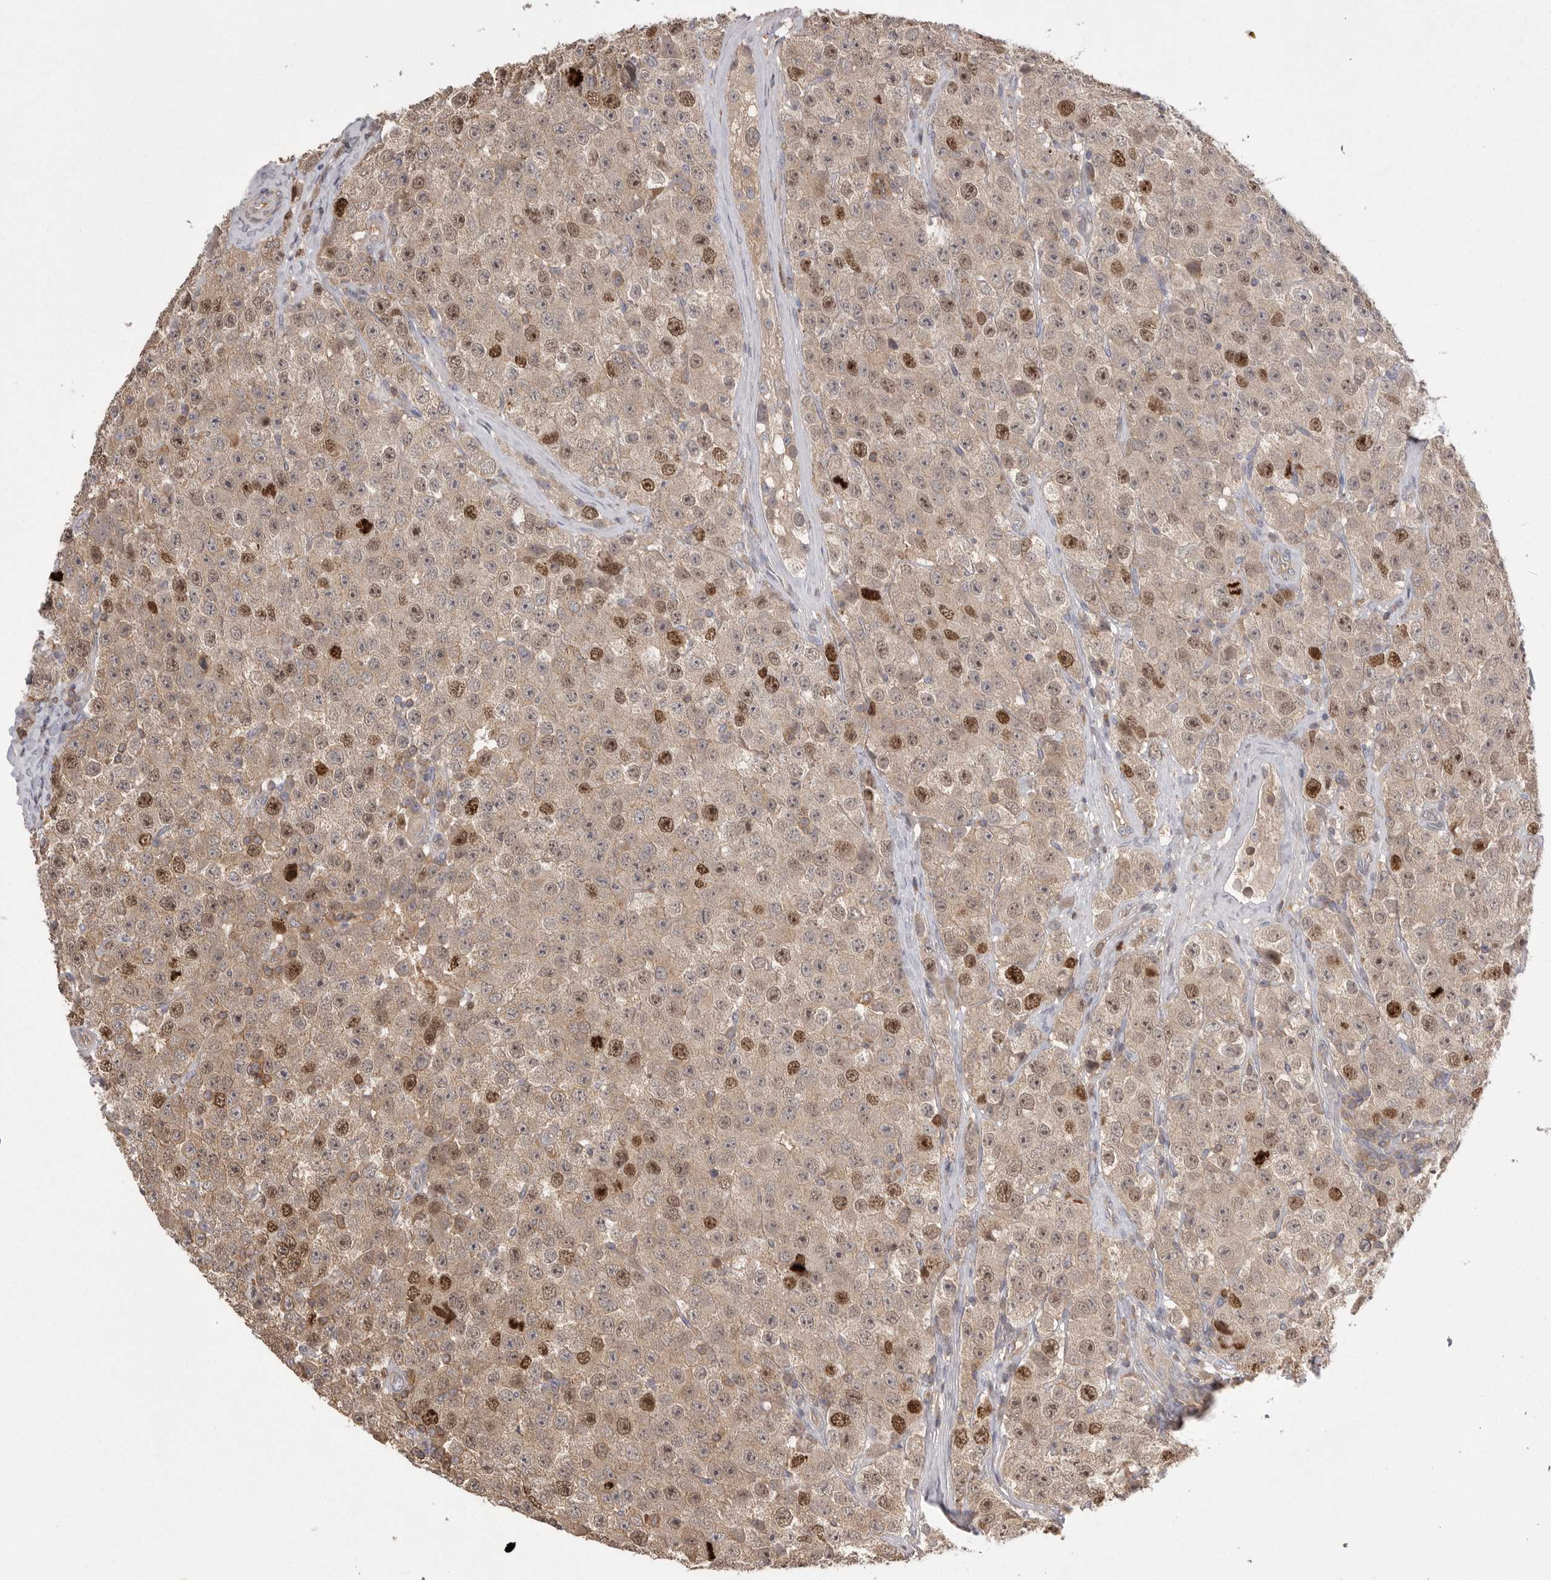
{"staining": {"intensity": "strong", "quantity": "<25%", "location": "cytoplasmic/membranous,nuclear"}, "tissue": "testis cancer", "cell_type": "Tumor cells", "image_type": "cancer", "snomed": [{"axis": "morphology", "description": "Seminoma, NOS"}, {"axis": "morphology", "description": "Carcinoma, Embryonal, NOS"}, {"axis": "topography", "description": "Testis"}], "caption": "Brown immunohistochemical staining in embryonal carcinoma (testis) demonstrates strong cytoplasmic/membranous and nuclear expression in approximately <25% of tumor cells.", "gene": "TOP2A", "patient": {"sex": "male", "age": 28}}